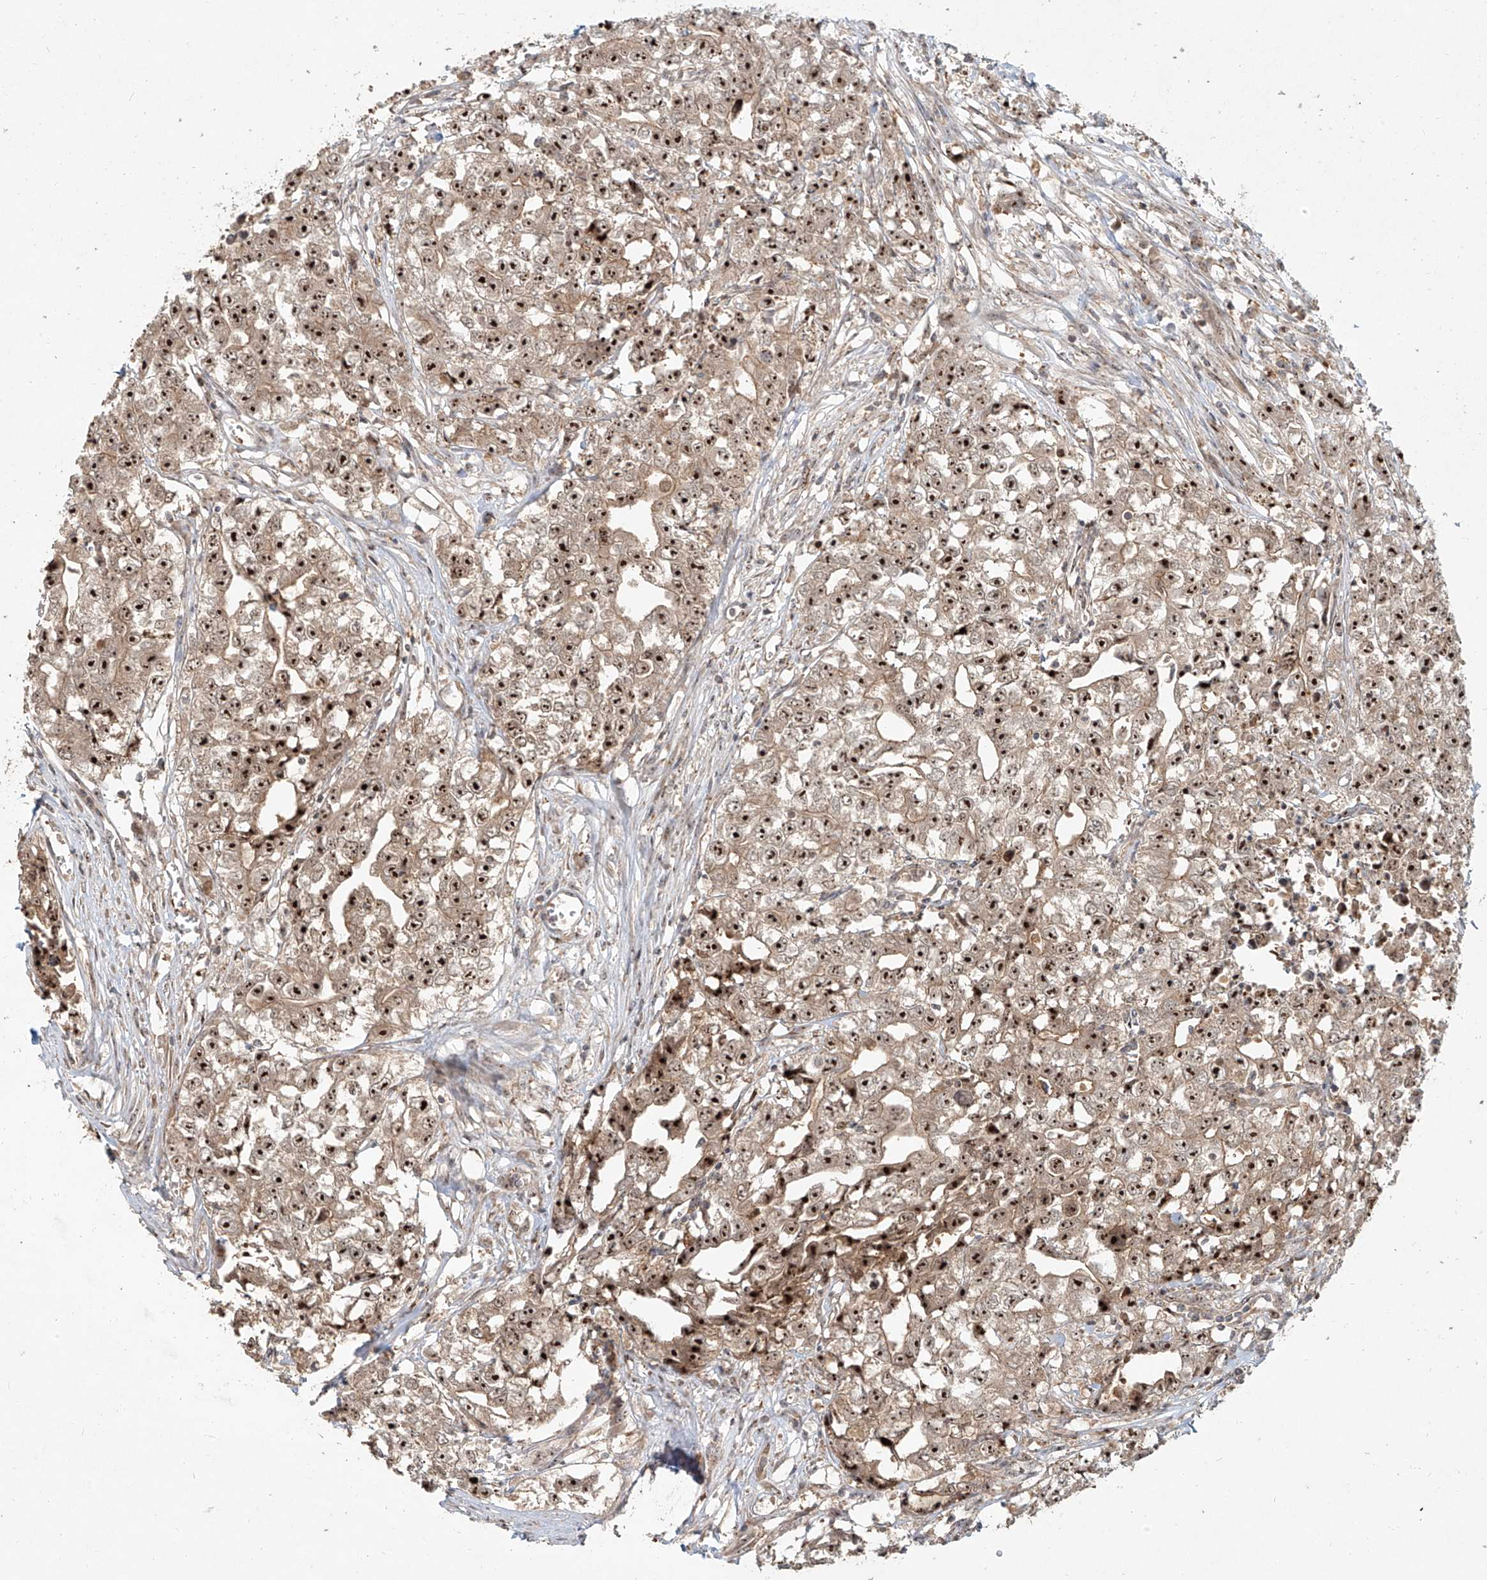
{"staining": {"intensity": "strong", "quantity": ">75%", "location": "cytoplasmic/membranous,nuclear"}, "tissue": "testis cancer", "cell_type": "Tumor cells", "image_type": "cancer", "snomed": [{"axis": "morphology", "description": "Seminoma, NOS"}, {"axis": "morphology", "description": "Carcinoma, Embryonal, NOS"}, {"axis": "topography", "description": "Testis"}], "caption": "A brown stain labels strong cytoplasmic/membranous and nuclear staining of a protein in human testis cancer (embryonal carcinoma) tumor cells.", "gene": "BYSL", "patient": {"sex": "male", "age": 43}}